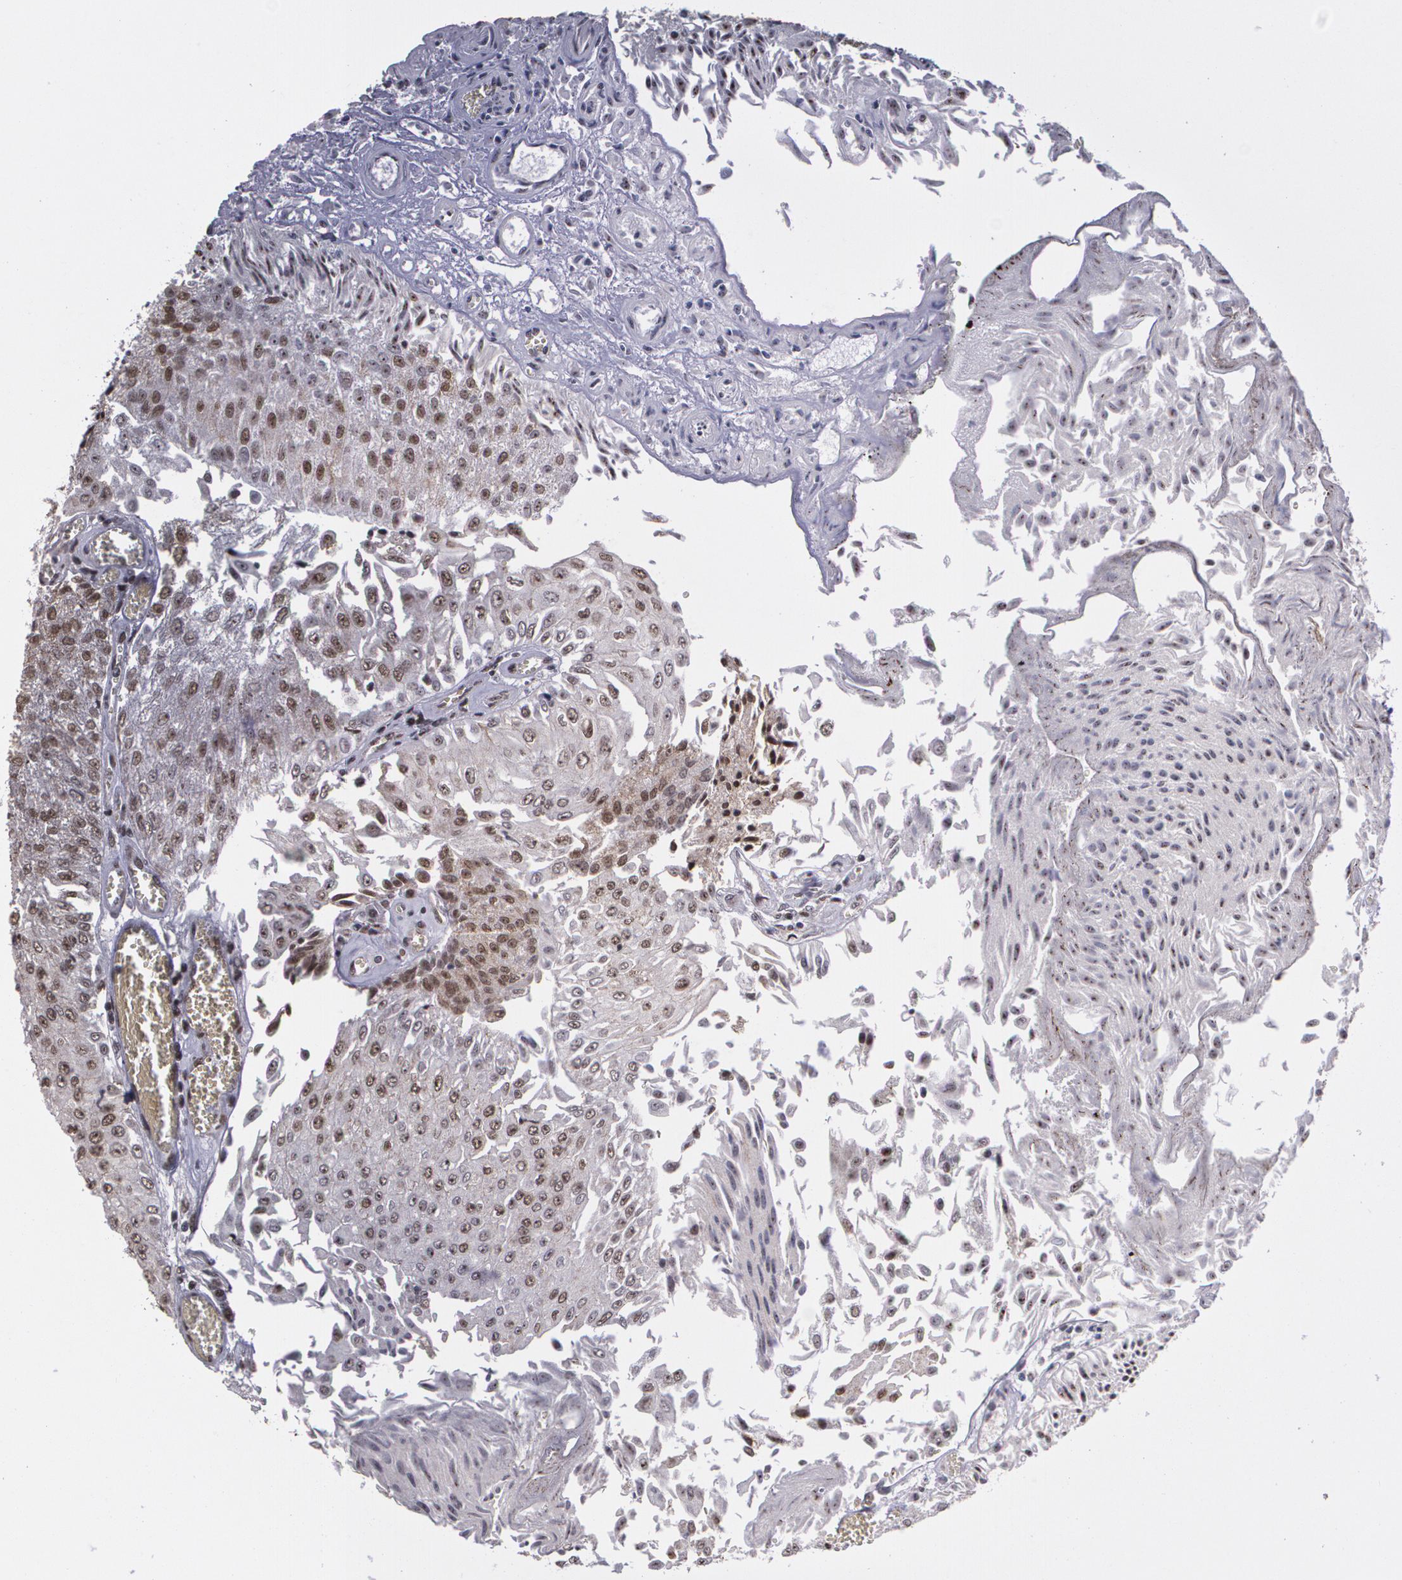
{"staining": {"intensity": "moderate", "quantity": ">75%", "location": "cytoplasmic/membranous,nuclear"}, "tissue": "urothelial cancer", "cell_type": "Tumor cells", "image_type": "cancer", "snomed": [{"axis": "morphology", "description": "Urothelial carcinoma, Low grade"}, {"axis": "topography", "description": "Urinary bladder"}], "caption": "Urothelial carcinoma (low-grade) stained with IHC shows moderate cytoplasmic/membranous and nuclear positivity in approximately >75% of tumor cells.", "gene": "C6orf15", "patient": {"sex": "male", "age": 86}}